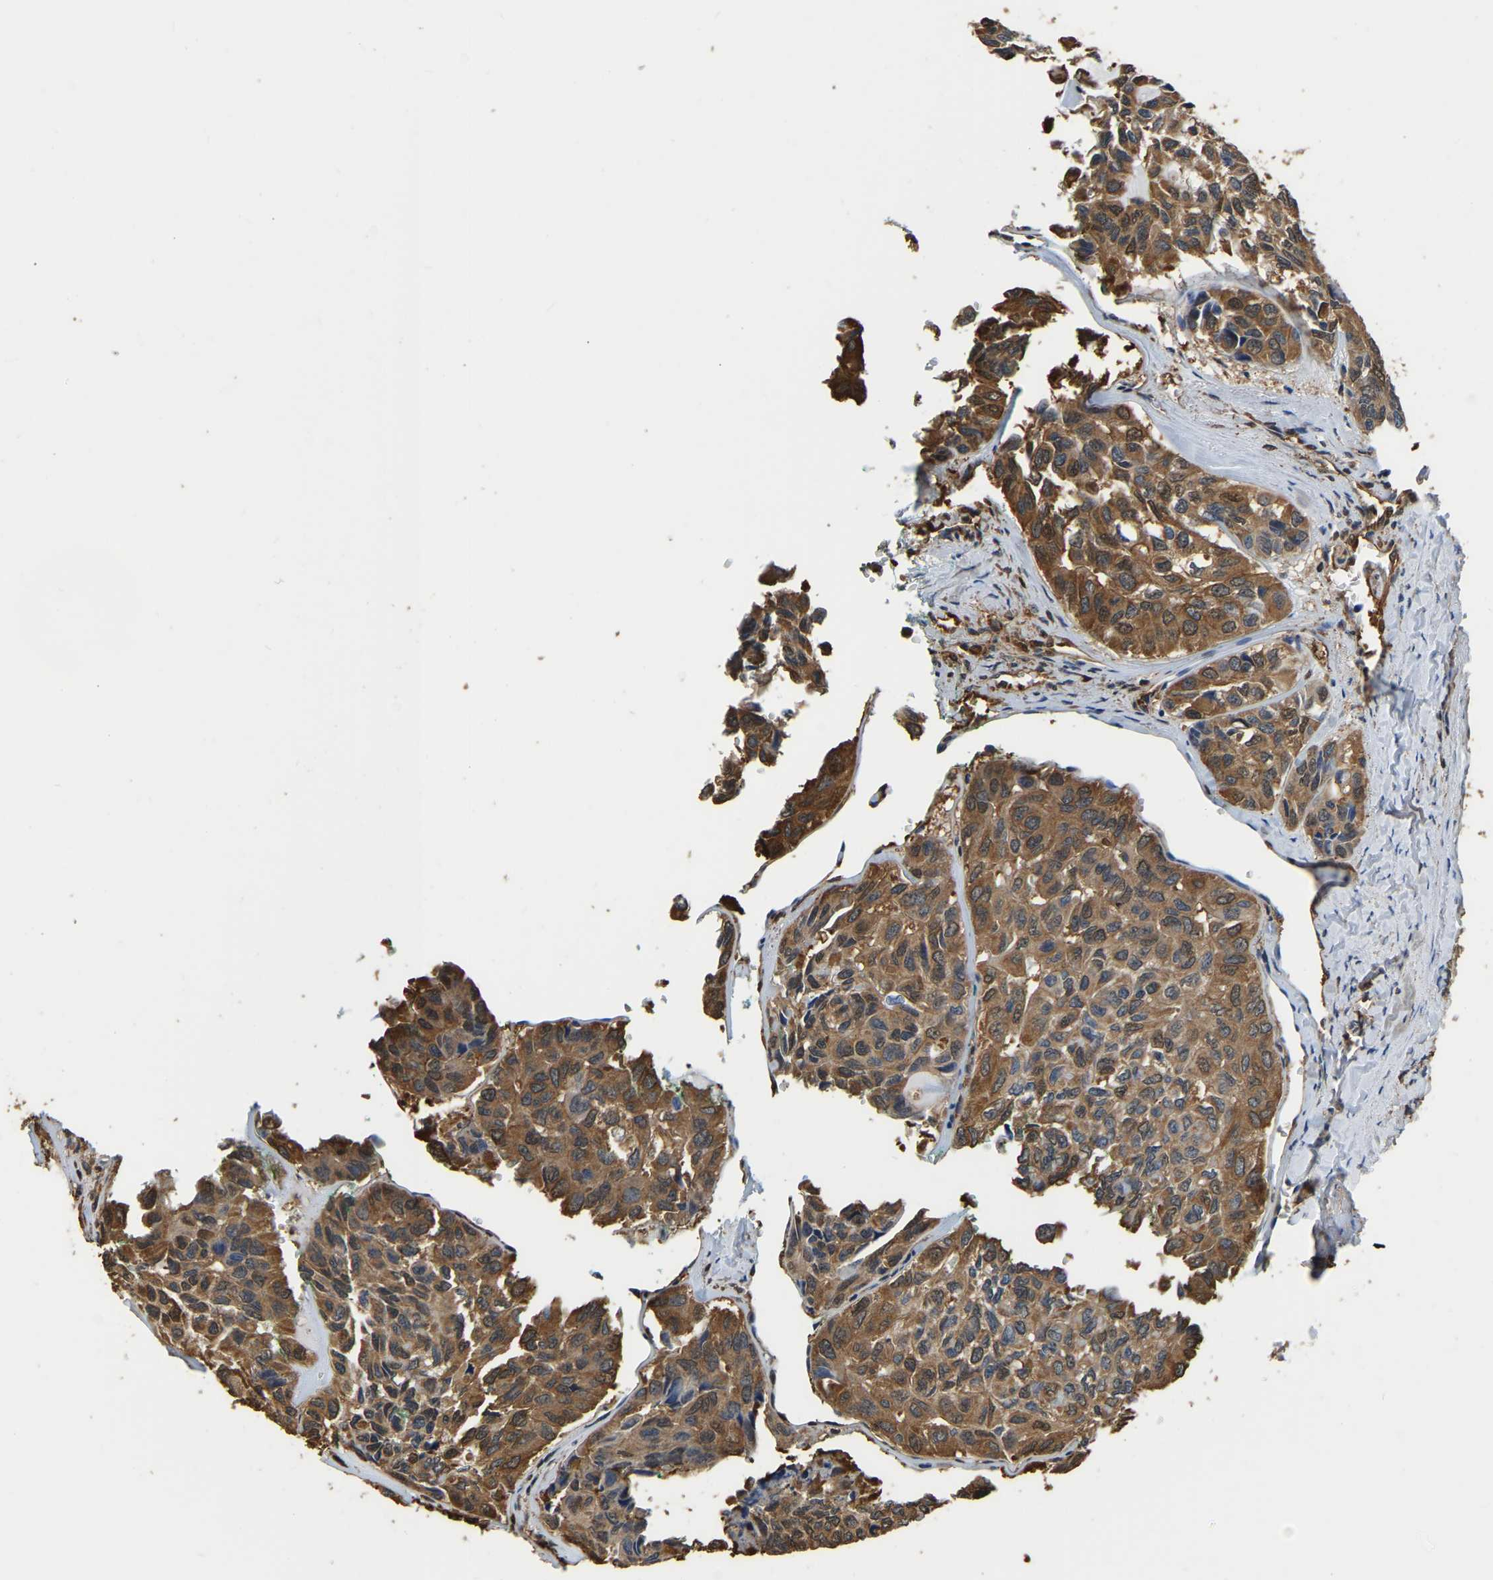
{"staining": {"intensity": "moderate", "quantity": ">75%", "location": "cytoplasmic/membranous"}, "tissue": "head and neck cancer", "cell_type": "Tumor cells", "image_type": "cancer", "snomed": [{"axis": "morphology", "description": "Adenocarcinoma, NOS"}, {"axis": "topography", "description": "Salivary gland, NOS"}, {"axis": "topography", "description": "Head-Neck"}], "caption": "Head and neck adenocarcinoma stained with DAB (3,3'-diaminobenzidine) immunohistochemistry displays medium levels of moderate cytoplasmic/membranous expression in about >75% of tumor cells.", "gene": "LDHB", "patient": {"sex": "female", "age": 76}}